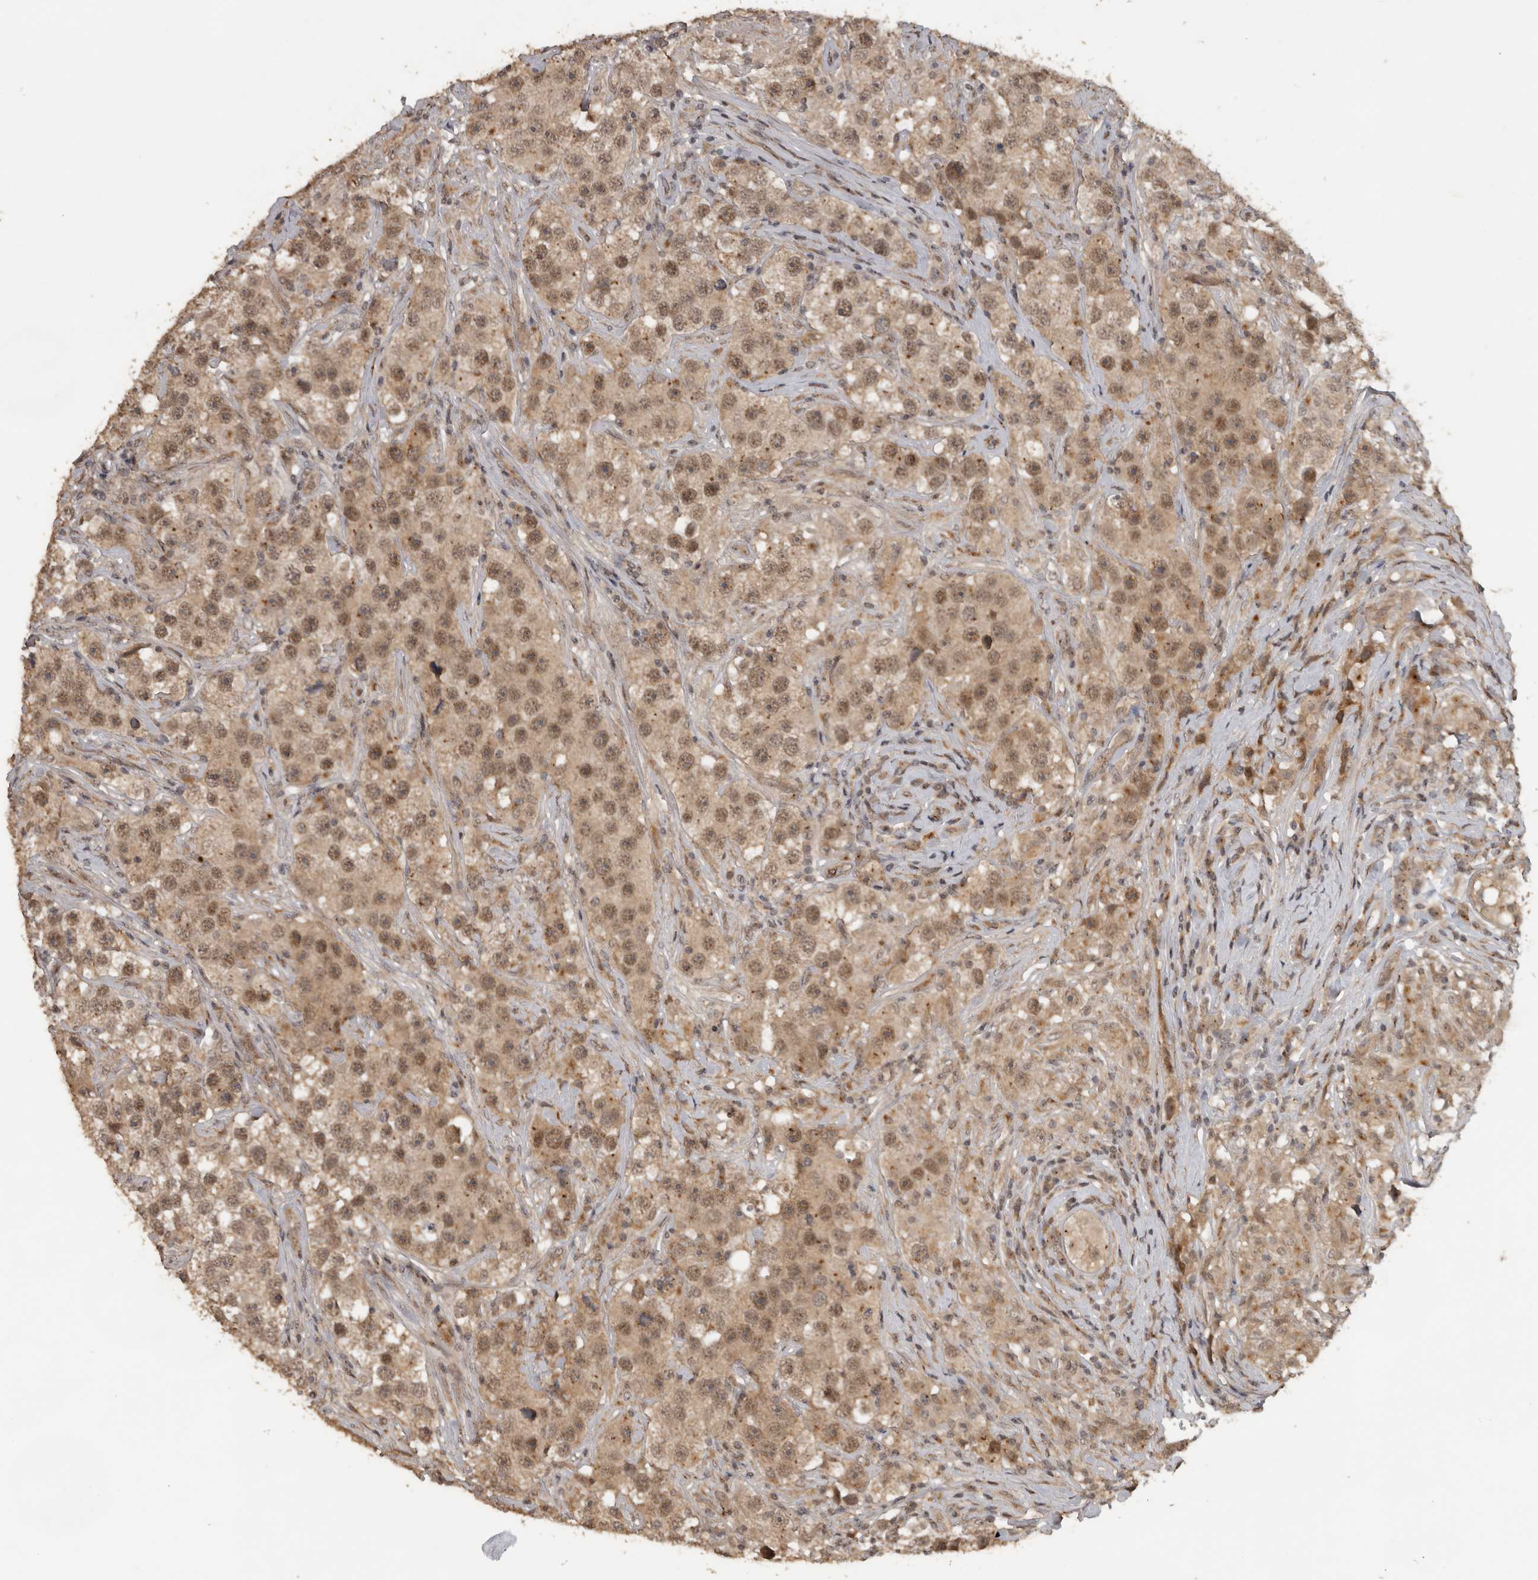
{"staining": {"intensity": "moderate", "quantity": ">75%", "location": "cytoplasmic/membranous,nuclear"}, "tissue": "testis cancer", "cell_type": "Tumor cells", "image_type": "cancer", "snomed": [{"axis": "morphology", "description": "Seminoma, NOS"}, {"axis": "topography", "description": "Testis"}], "caption": "A brown stain highlights moderate cytoplasmic/membranous and nuclear positivity of a protein in human seminoma (testis) tumor cells.", "gene": "CEP350", "patient": {"sex": "male", "age": 49}}